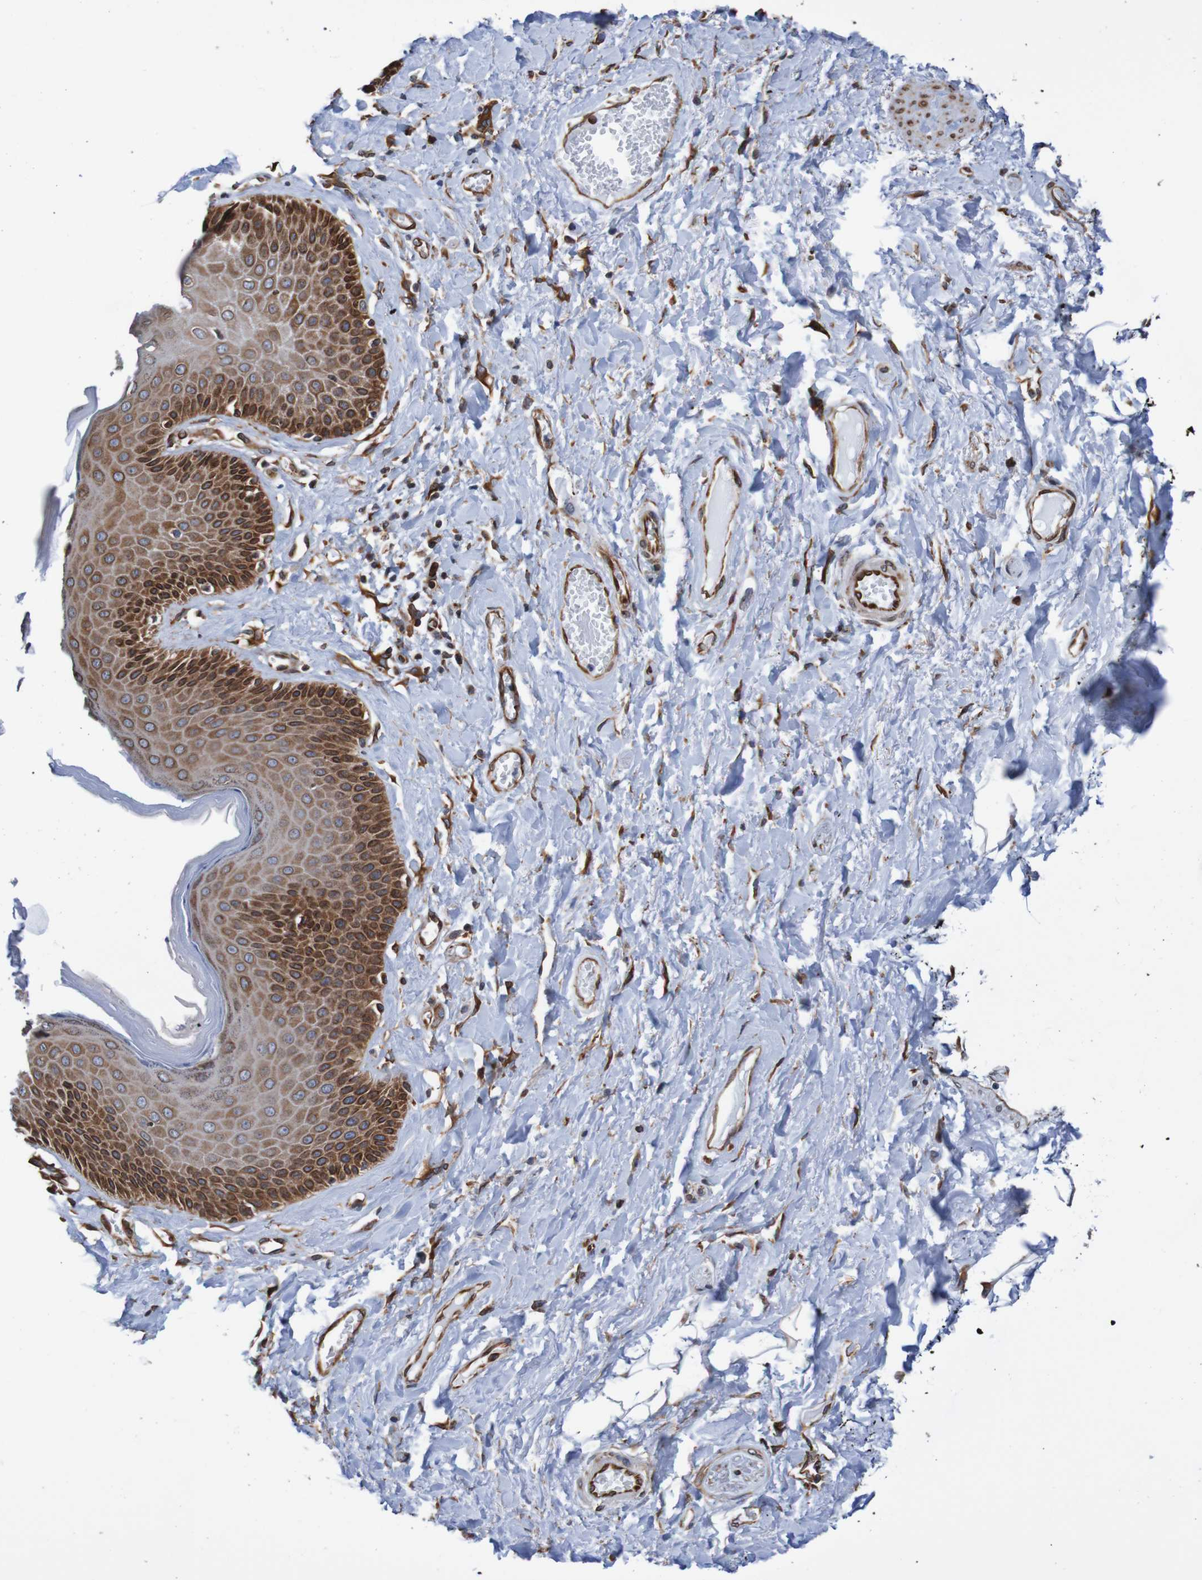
{"staining": {"intensity": "strong", "quantity": ">75%", "location": "cytoplasmic/membranous,nuclear"}, "tissue": "skin", "cell_type": "Epidermal cells", "image_type": "normal", "snomed": [{"axis": "morphology", "description": "Normal tissue, NOS"}, {"axis": "topography", "description": "Anal"}], "caption": "This micrograph displays benign skin stained with immunohistochemistry (IHC) to label a protein in brown. The cytoplasmic/membranous,nuclear of epidermal cells show strong positivity for the protein. Nuclei are counter-stained blue.", "gene": "TMEM109", "patient": {"sex": "male", "age": 69}}